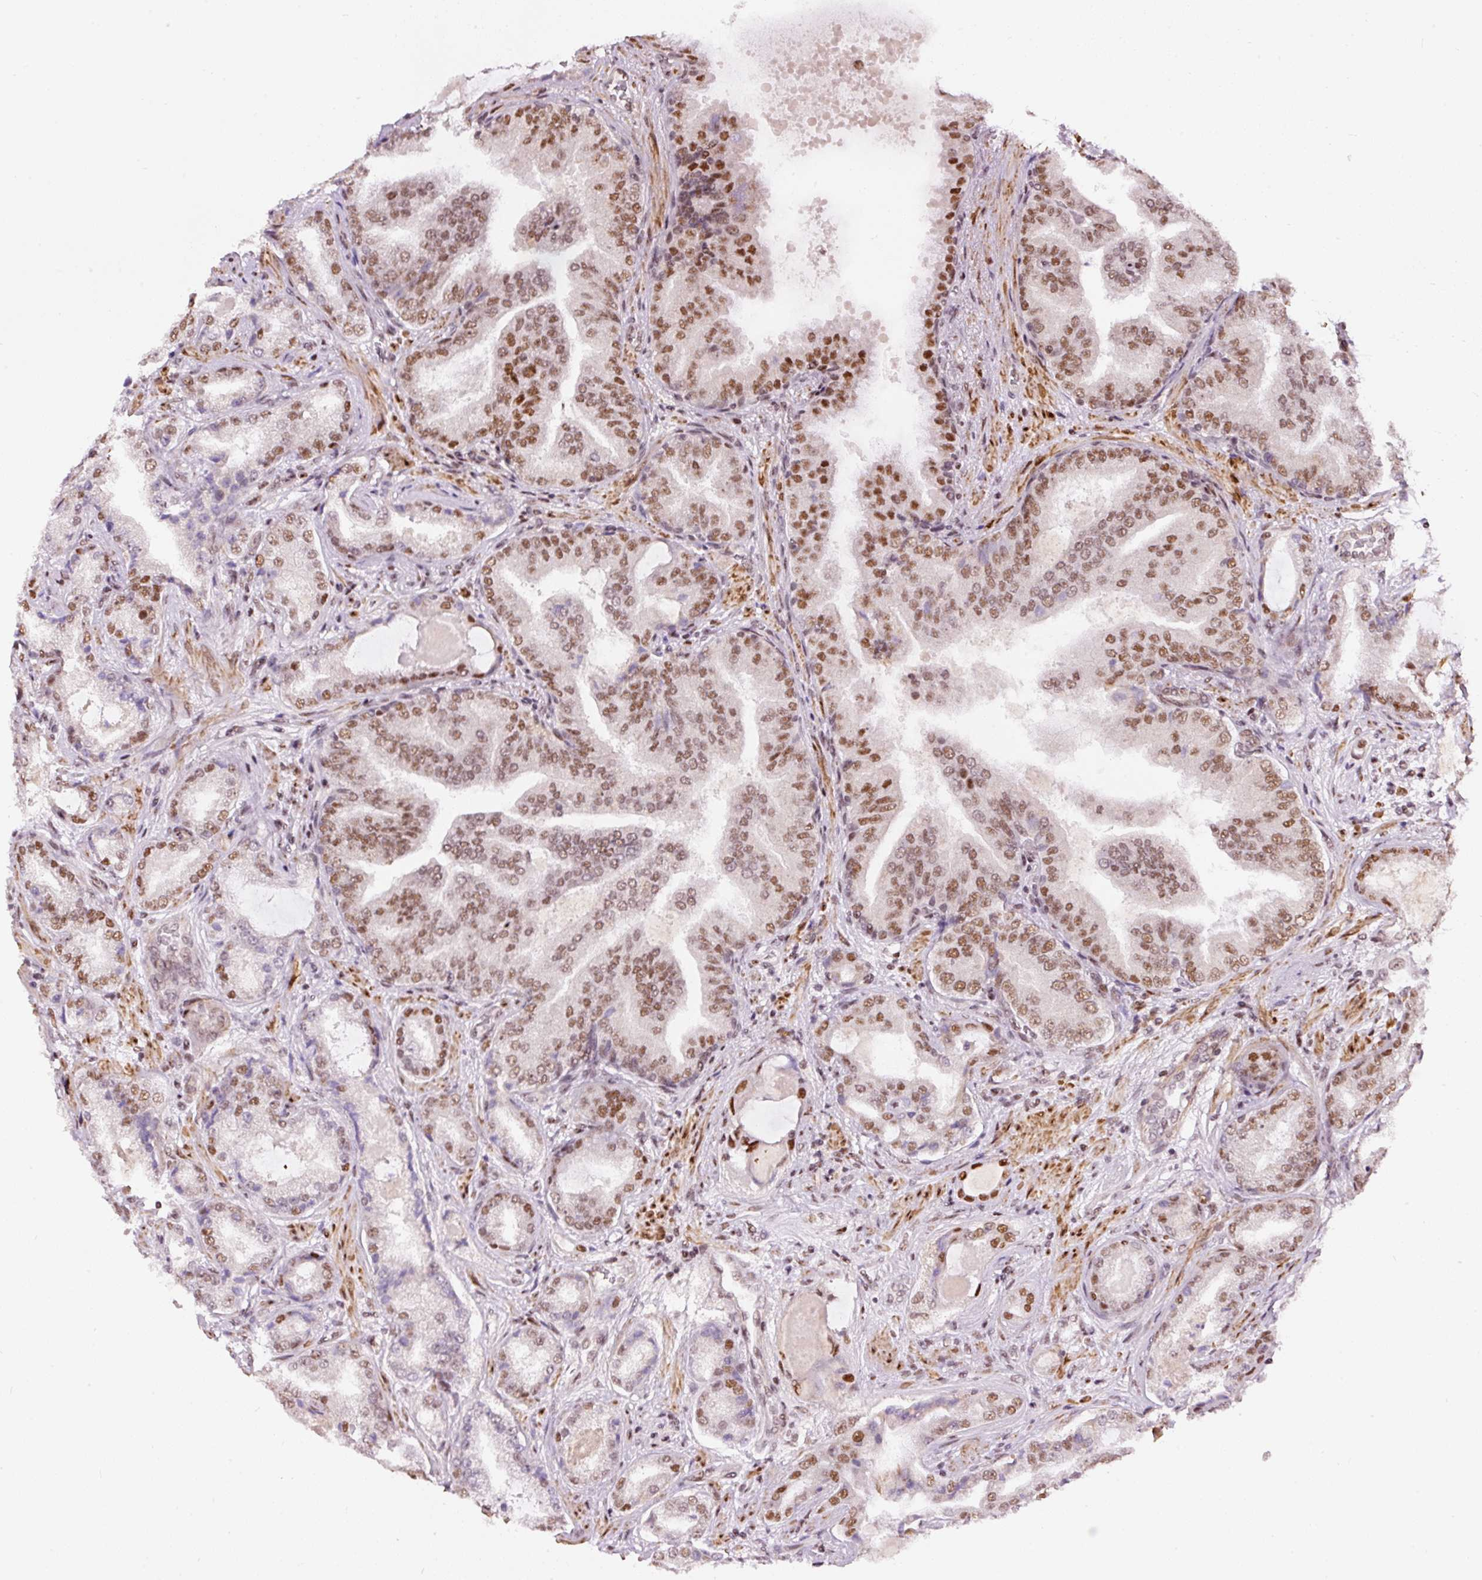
{"staining": {"intensity": "moderate", "quantity": "25%-75%", "location": "nuclear"}, "tissue": "prostate cancer", "cell_type": "Tumor cells", "image_type": "cancer", "snomed": [{"axis": "morphology", "description": "Adenocarcinoma, High grade"}, {"axis": "topography", "description": "Prostate"}], "caption": "A brown stain labels moderate nuclear positivity of a protein in human prostate adenocarcinoma (high-grade) tumor cells.", "gene": "HNRNPC", "patient": {"sex": "male", "age": 68}}